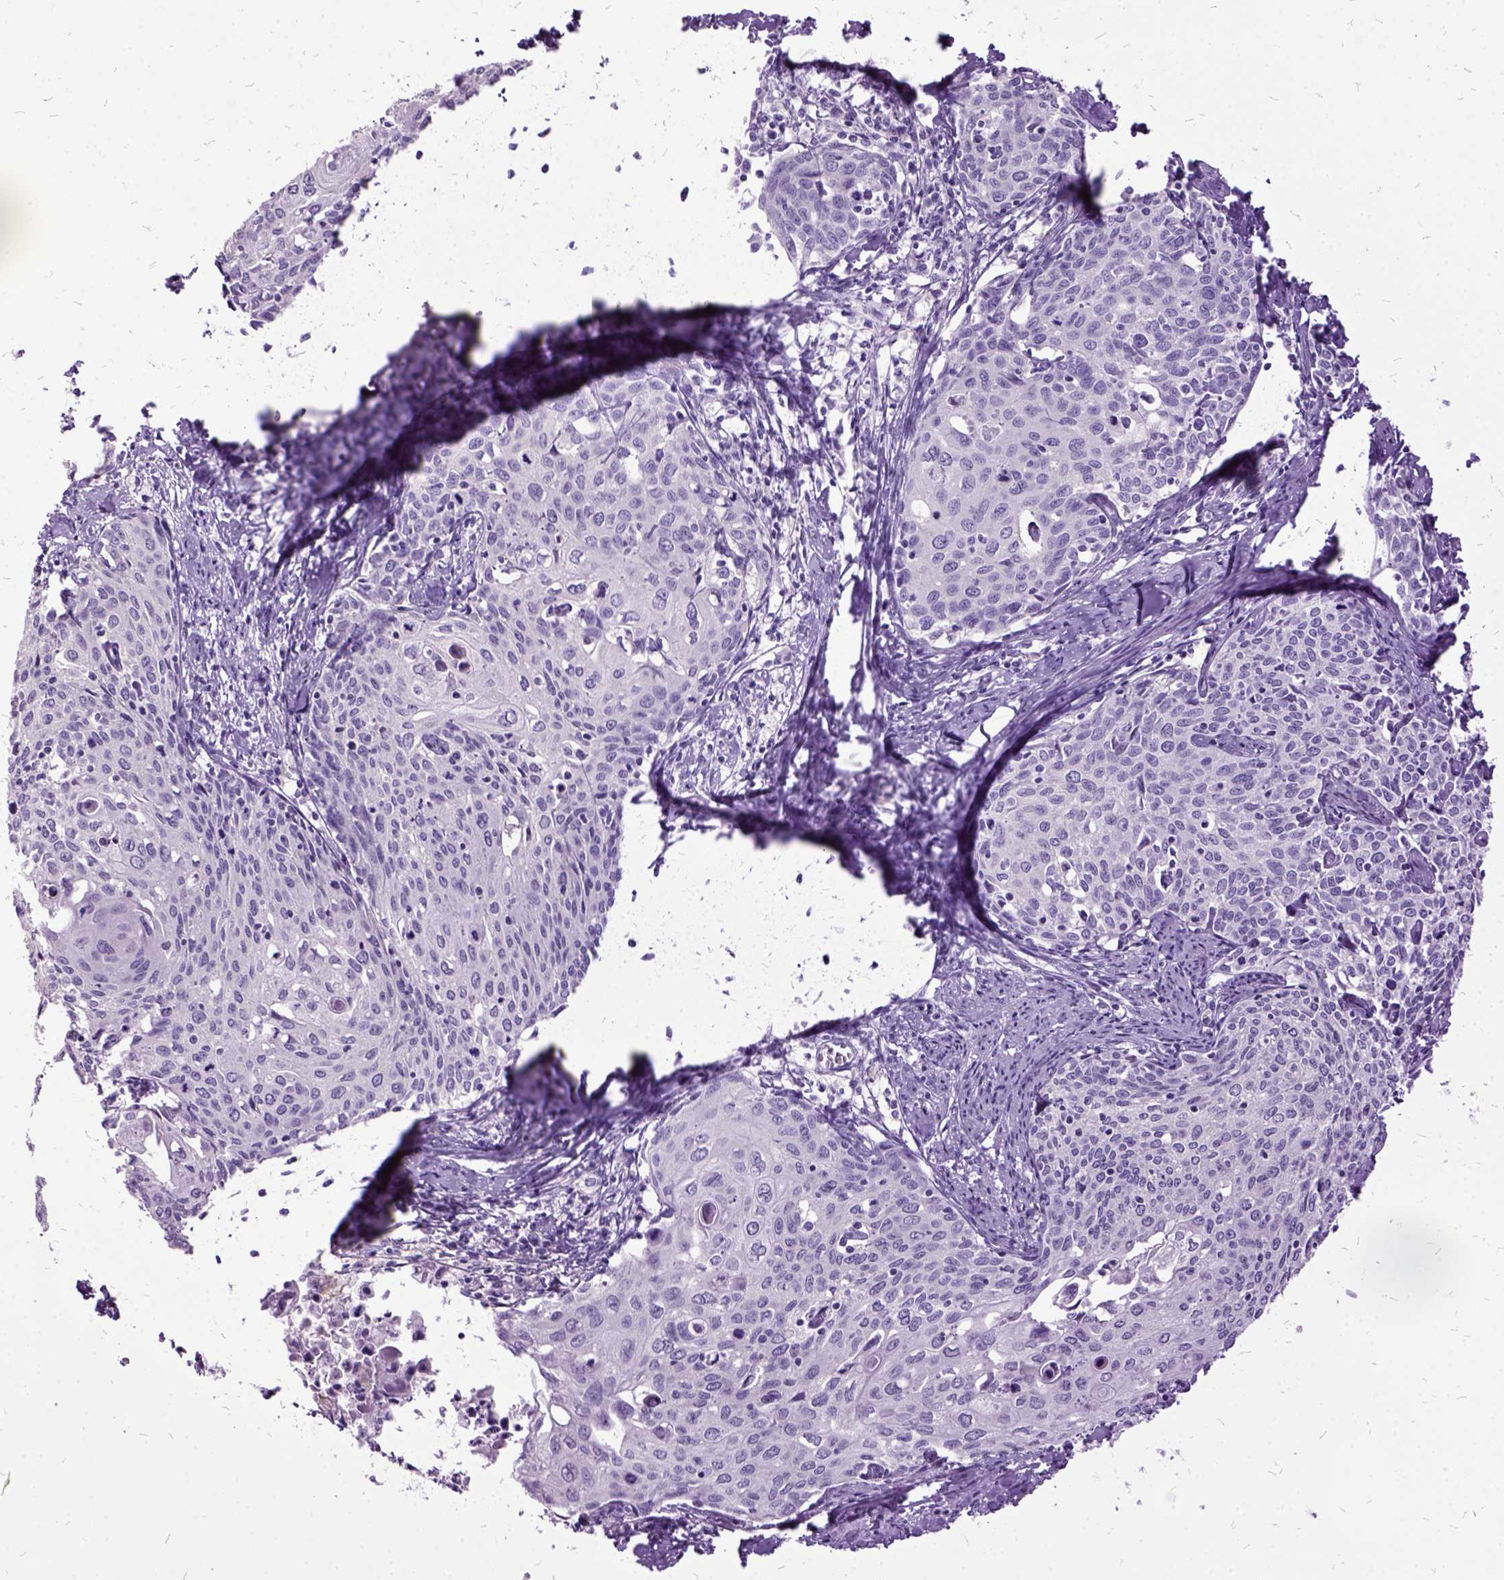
{"staining": {"intensity": "negative", "quantity": "none", "location": "none"}, "tissue": "cervical cancer", "cell_type": "Tumor cells", "image_type": "cancer", "snomed": [{"axis": "morphology", "description": "Squamous cell carcinoma, NOS"}, {"axis": "topography", "description": "Cervix"}], "caption": "Human cervical cancer (squamous cell carcinoma) stained for a protein using IHC demonstrates no staining in tumor cells.", "gene": "MME", "patient": {"sex": "female", "age": 62}}